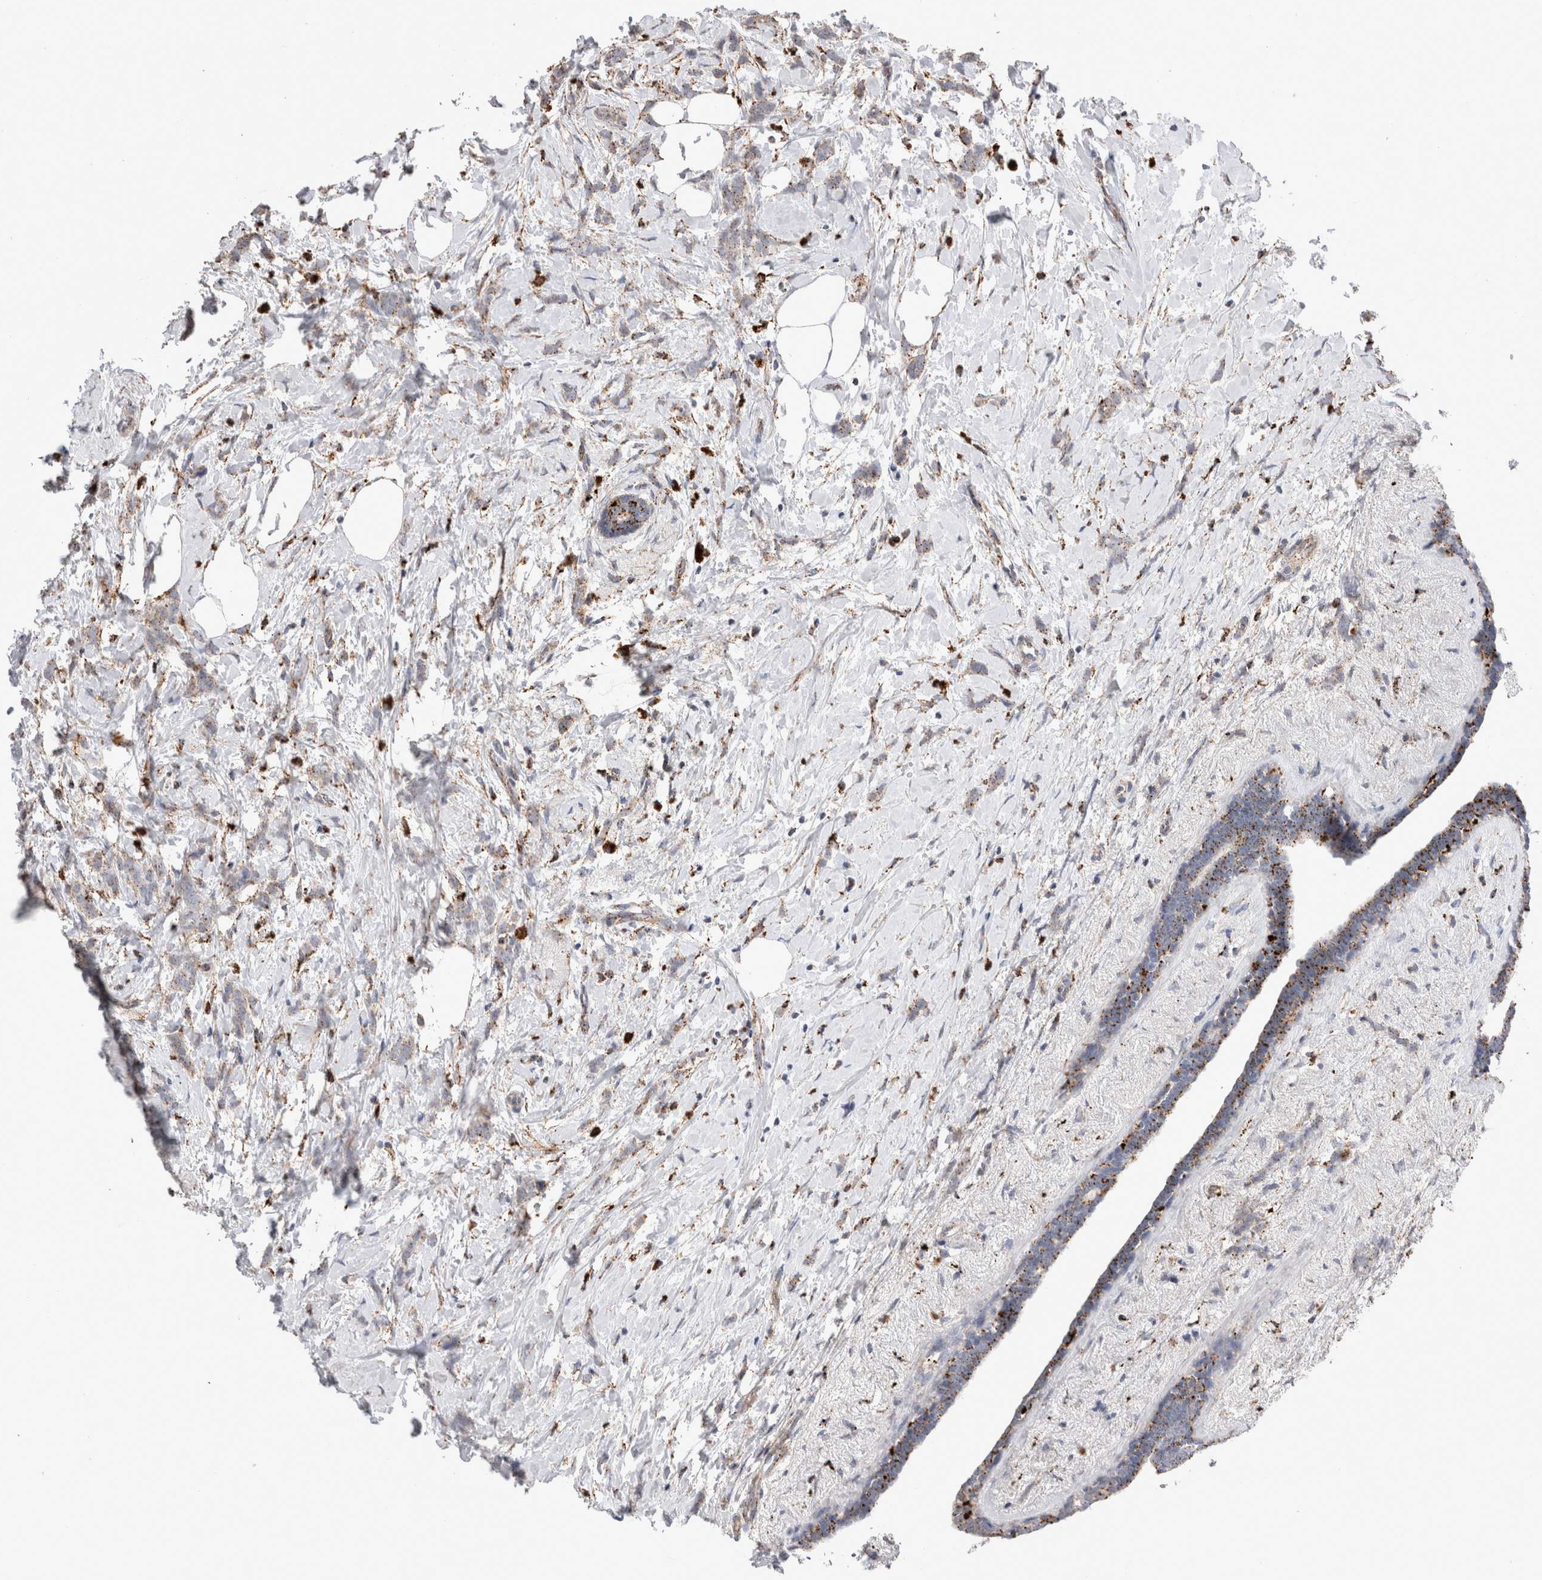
{"staining": {"intensity": "weak", "quantity": ">75%", "location": "cytoplasmic/membranous"}, "tissue": "breast cancer", "cell_type": "Tumor cells", "image_type": "cancer", "snomed": [{"axis": "morphology", "description": "Lobular carcinoma, in situ"}, {"axis": "morphology", "description": "Lobular carcinoma"}, {"axis": "topography", "description": "Breast"}], "caption": "An image of lobular carcinoma (breast) stained for a protein exhibits weak cytoplasmic/membranous brown staining in tumor cells. Immunohistochemistry stains the protein of interest in brown and the nuclei are stained blue.", "gene": "CTSA", "patient": {"sex": "female", "age": 41}}